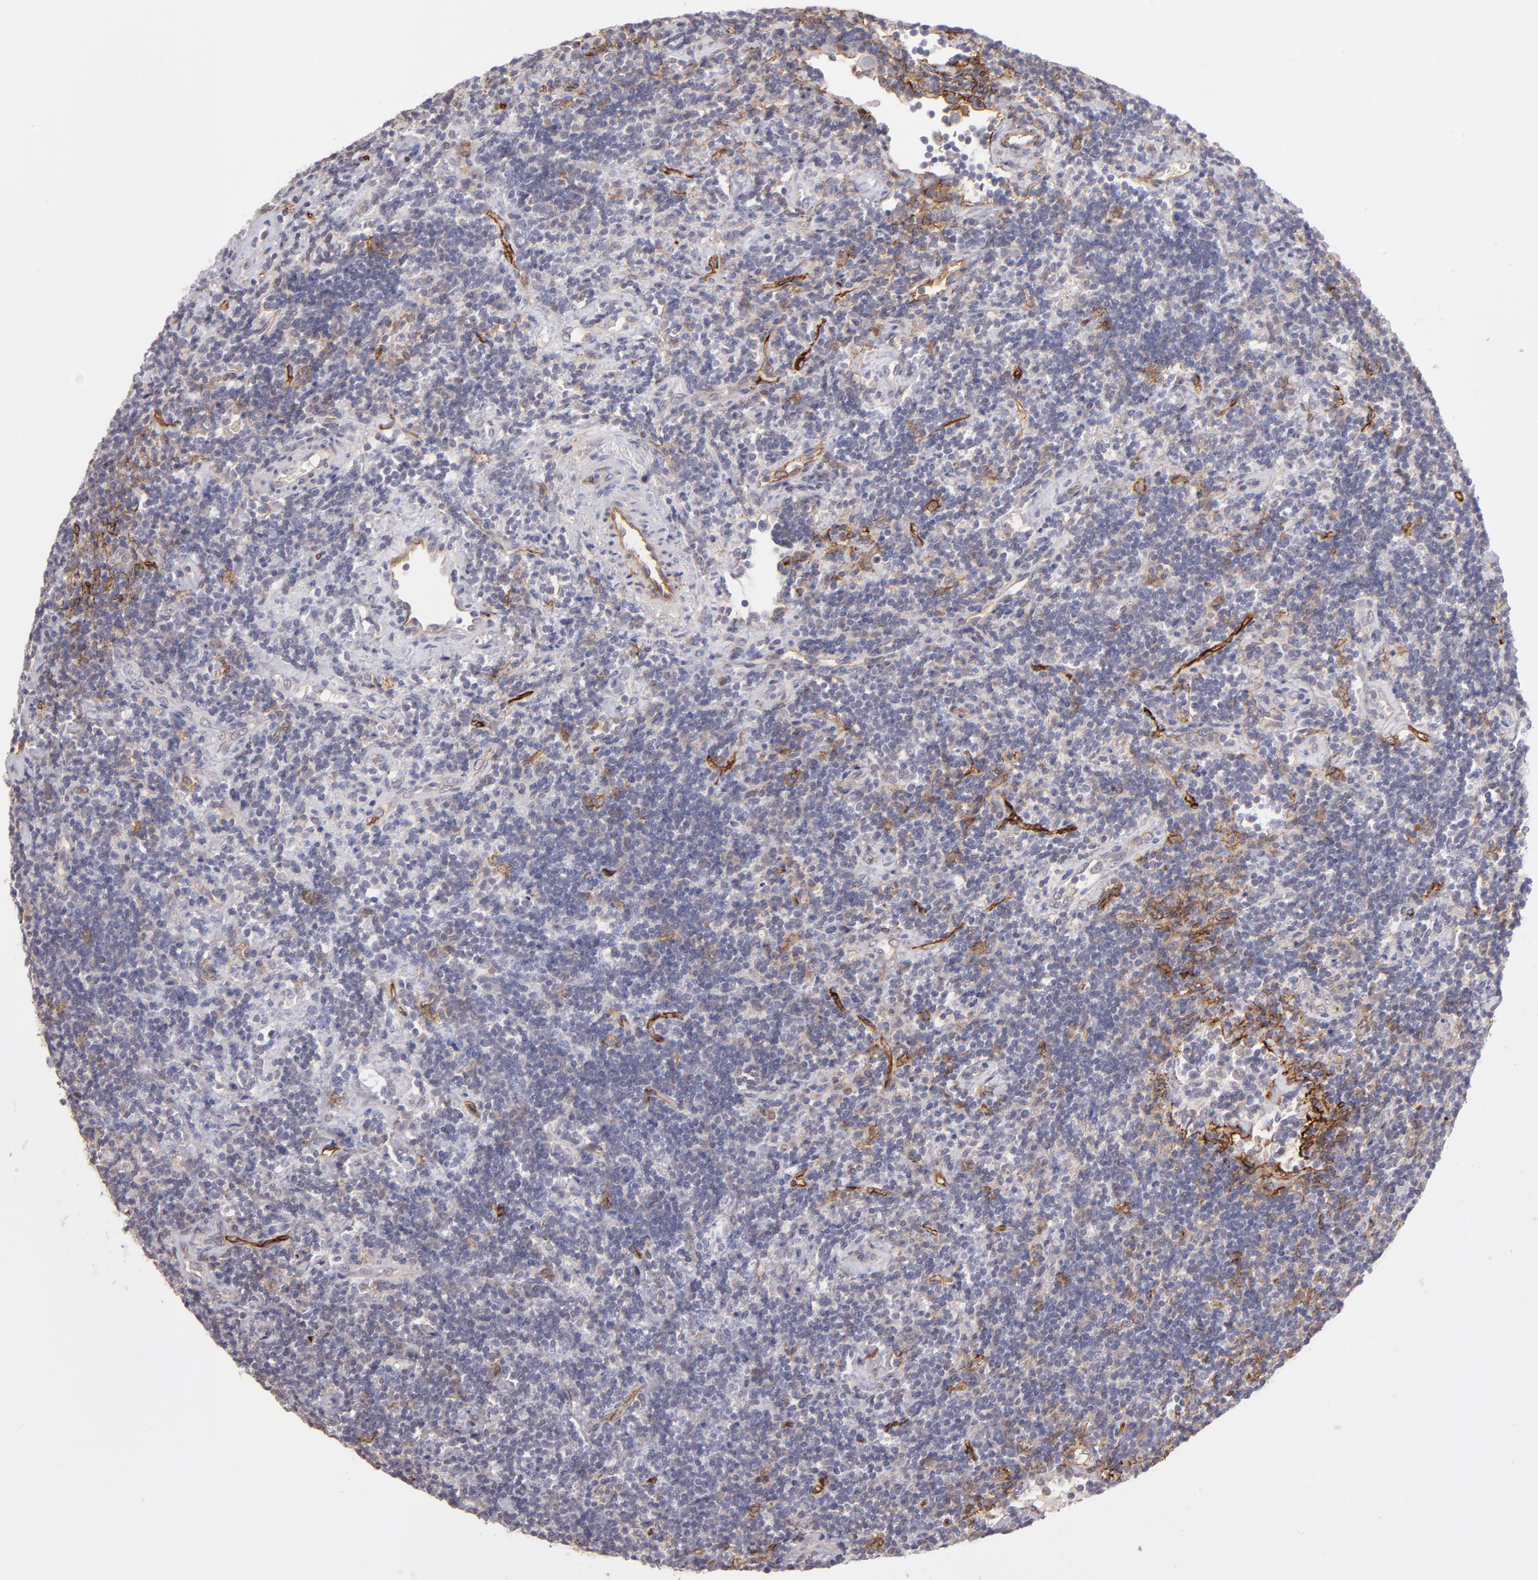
{"staining": {"intensity": "weak", "quantity": "<25%", "location": "cytoplasmic/membranous"}, "tissue": "lymphoma", "cell_type": "Tumor cells", "image_type": "cancer", "snomed": [{"axis": "morphology", "description": "Malignant lymphoma, non-Hodgkin's type, Low grade"}, {"axis": "topography", "description": "Lymph node"}], "caption": "Immunohistochemistry micrograph of human malignant lymphoma, non-Hodgkin's type (low-grade) stained for a protein (brown), which demonstrates no expression in tumor cells.", "gene": "THBD", "patient": {"sex": "male", "age": 70}}